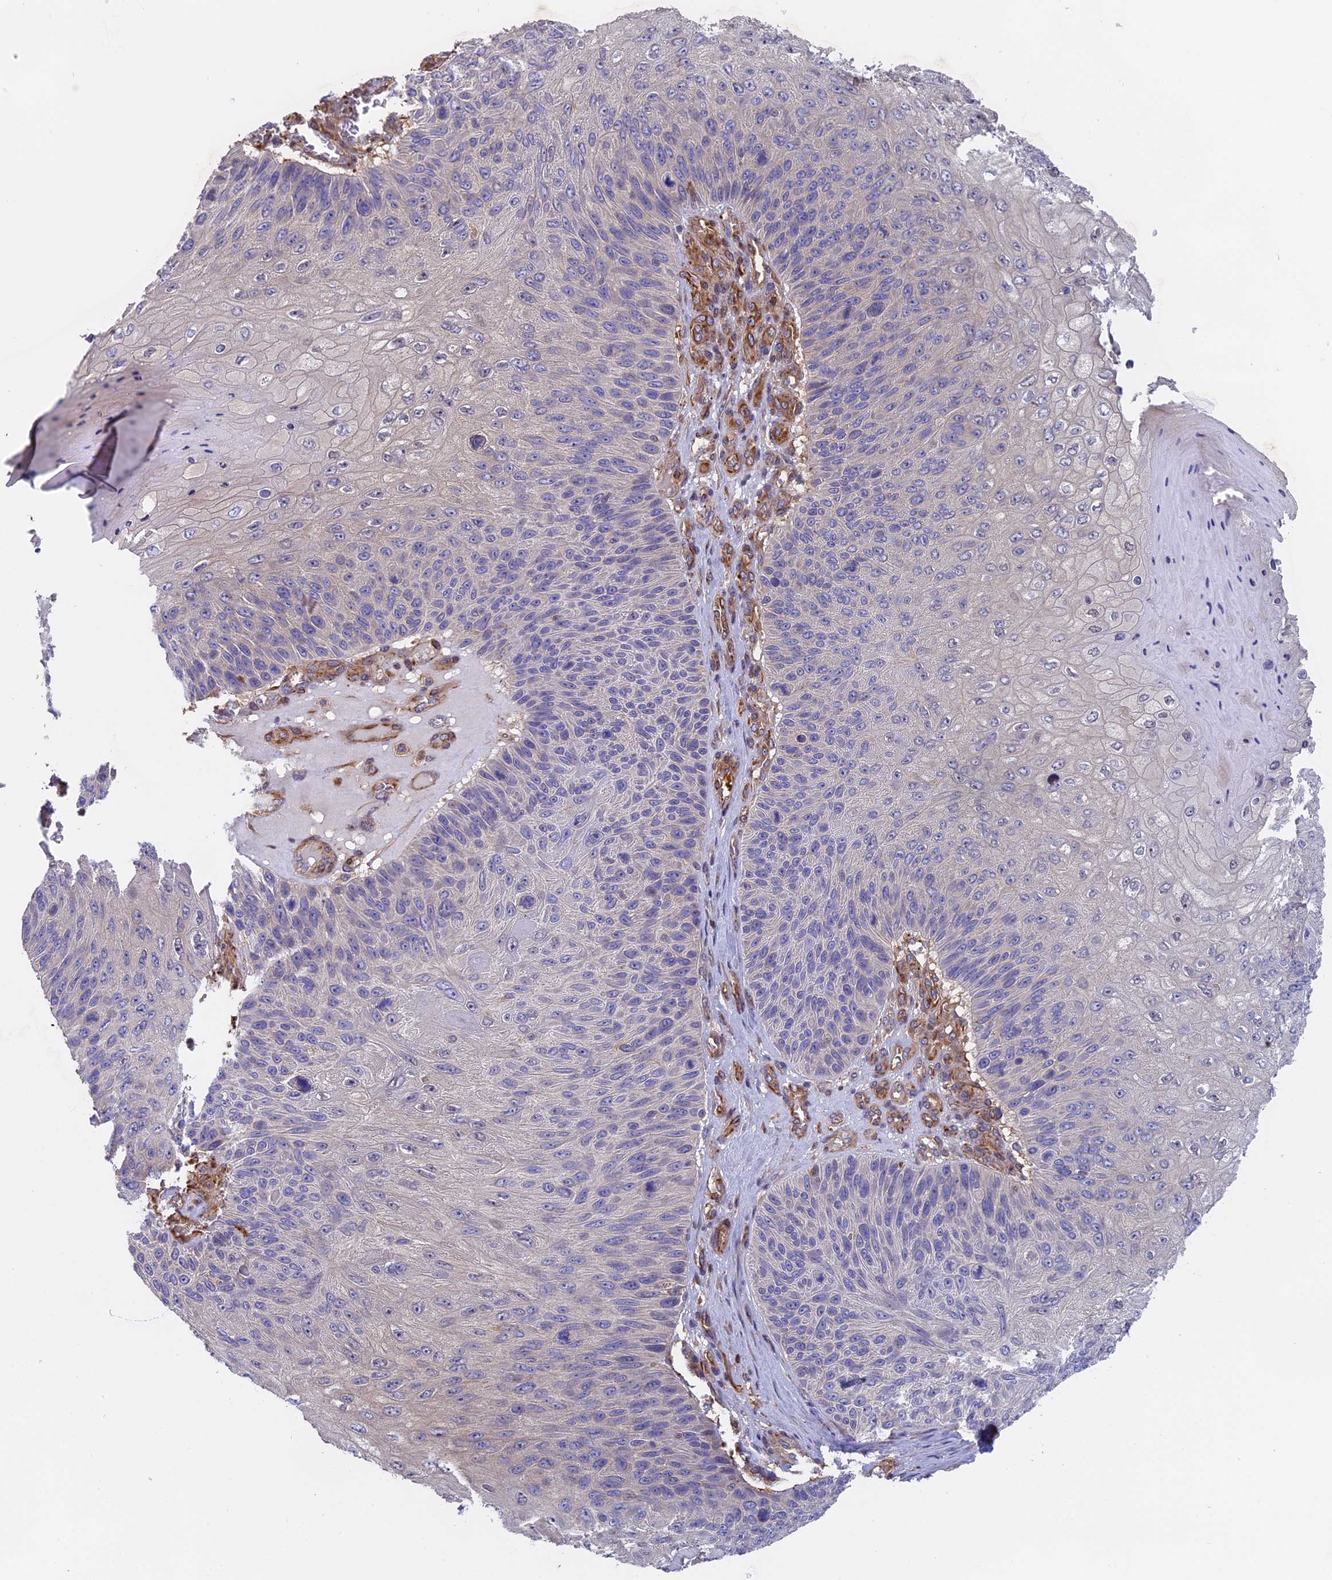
{"staining": {"intensity": "negative", "quantity": "none", "location": "none"}, "tissue": "skin cancer", "cell_type": "Tumor cells", "image_type": "cancer", "snomed": [{"axis": "morphology", "description": "Squamous cell carcinoma, NOS"}, {"axis": "topography", "description": "Skin"}], "caption": "Immunohistochemical staining of squamous cell carcinoma (skin) exhibits no significant staining in tumor cells.", "gene": "FAM118B", "patient": {"sex": "female", "age": 88}}